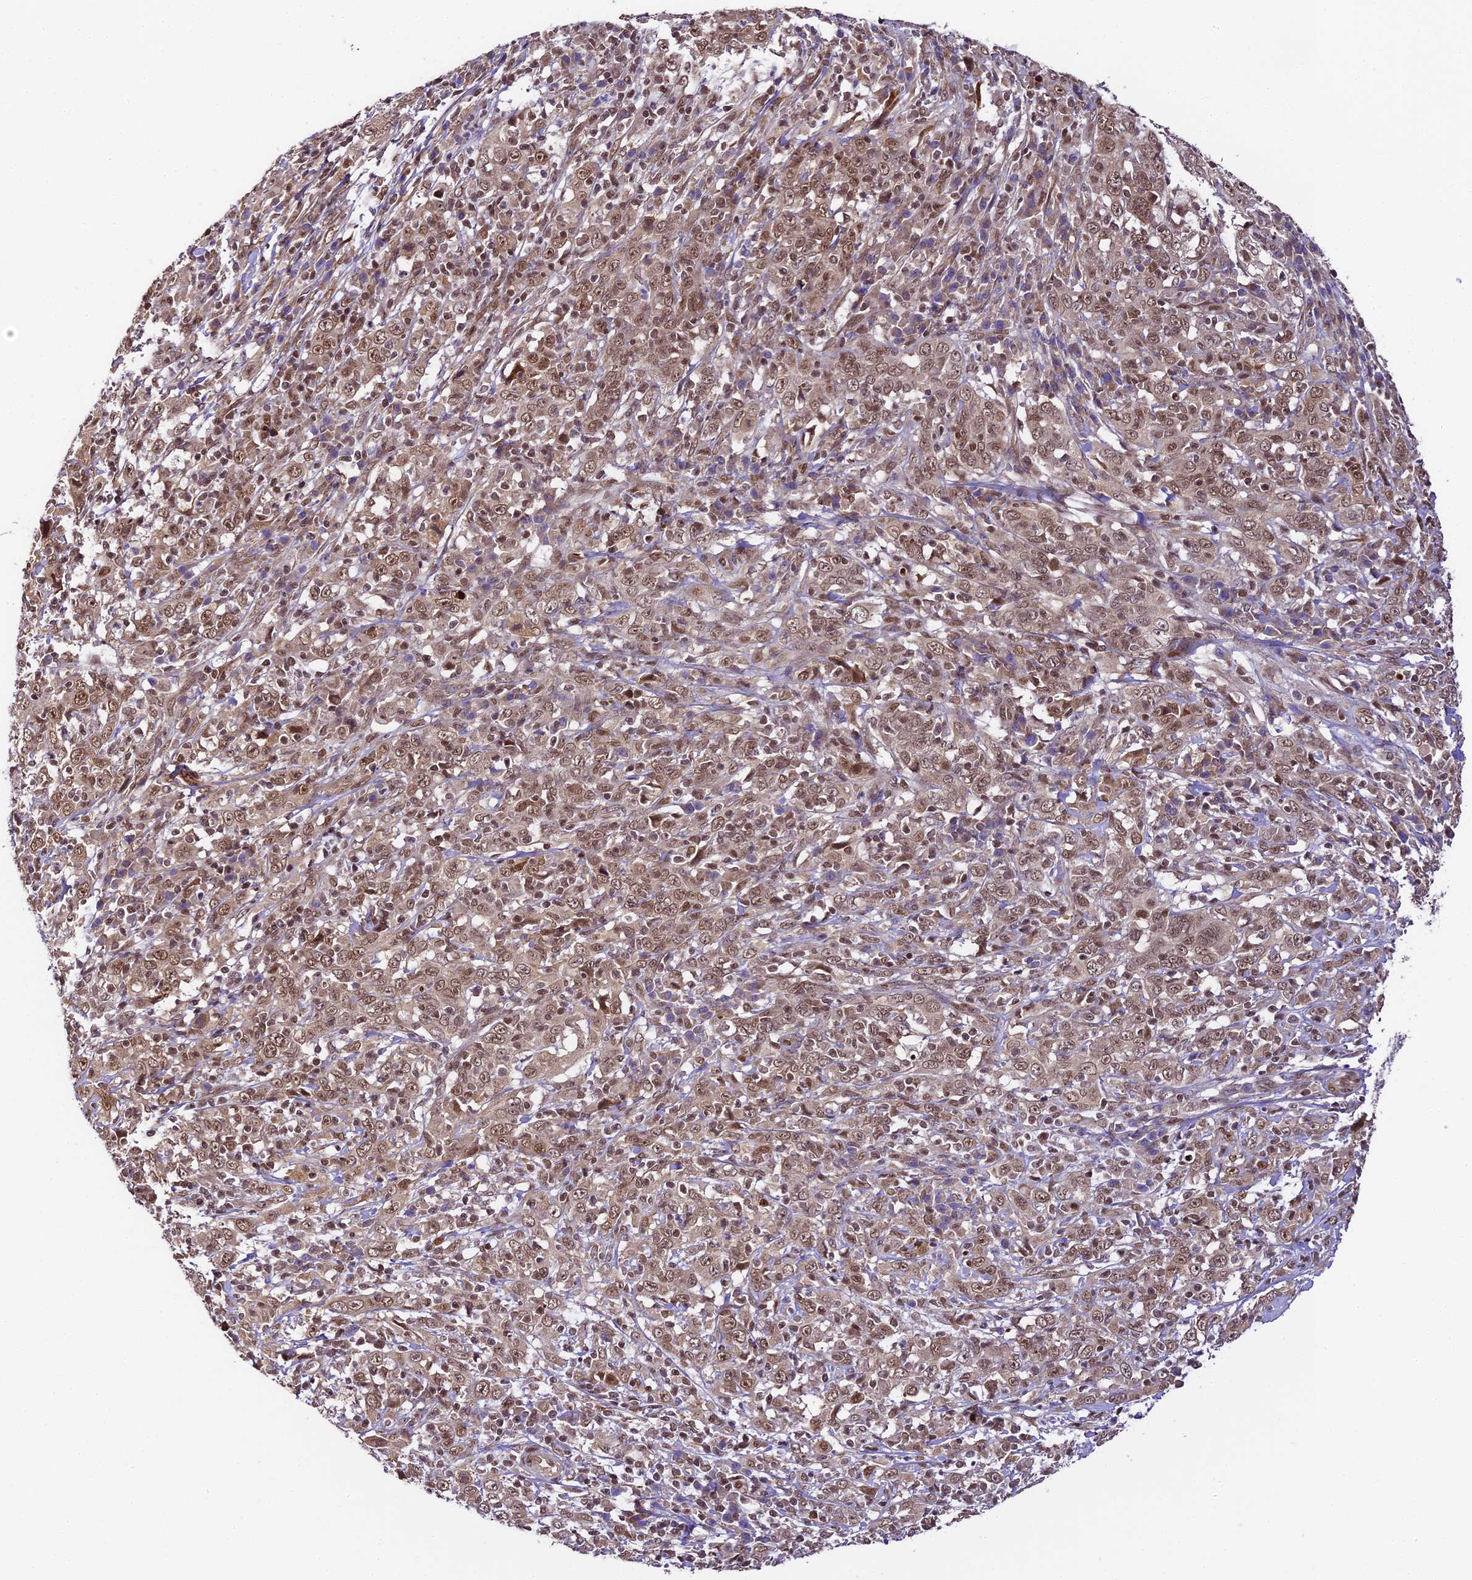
{"staining": {"intensity": "moderate", "quantity": ">75%", "location": "cytoplasmic/membranous,nuclear"}, "tissue": "cervical cancer", "cell_type": "Tumor cells", "image_type": "cancer", "snomed": [{"axis": "morphology", "description": "Squamous cell carcinoma, NOS"}, {"axis": "topography", "description": "Cervix"}], "caption": "IHC of squamous cell carcinoma (cervical) shows medium levels of moderate cytoplasmic/membranous and nuclear staining in approximately >75% of tumor cells. (IHC, brightfield microscopy, high magnification).", "gene": "TRIM22", "patient": {"sex": "female", "age": 46}}